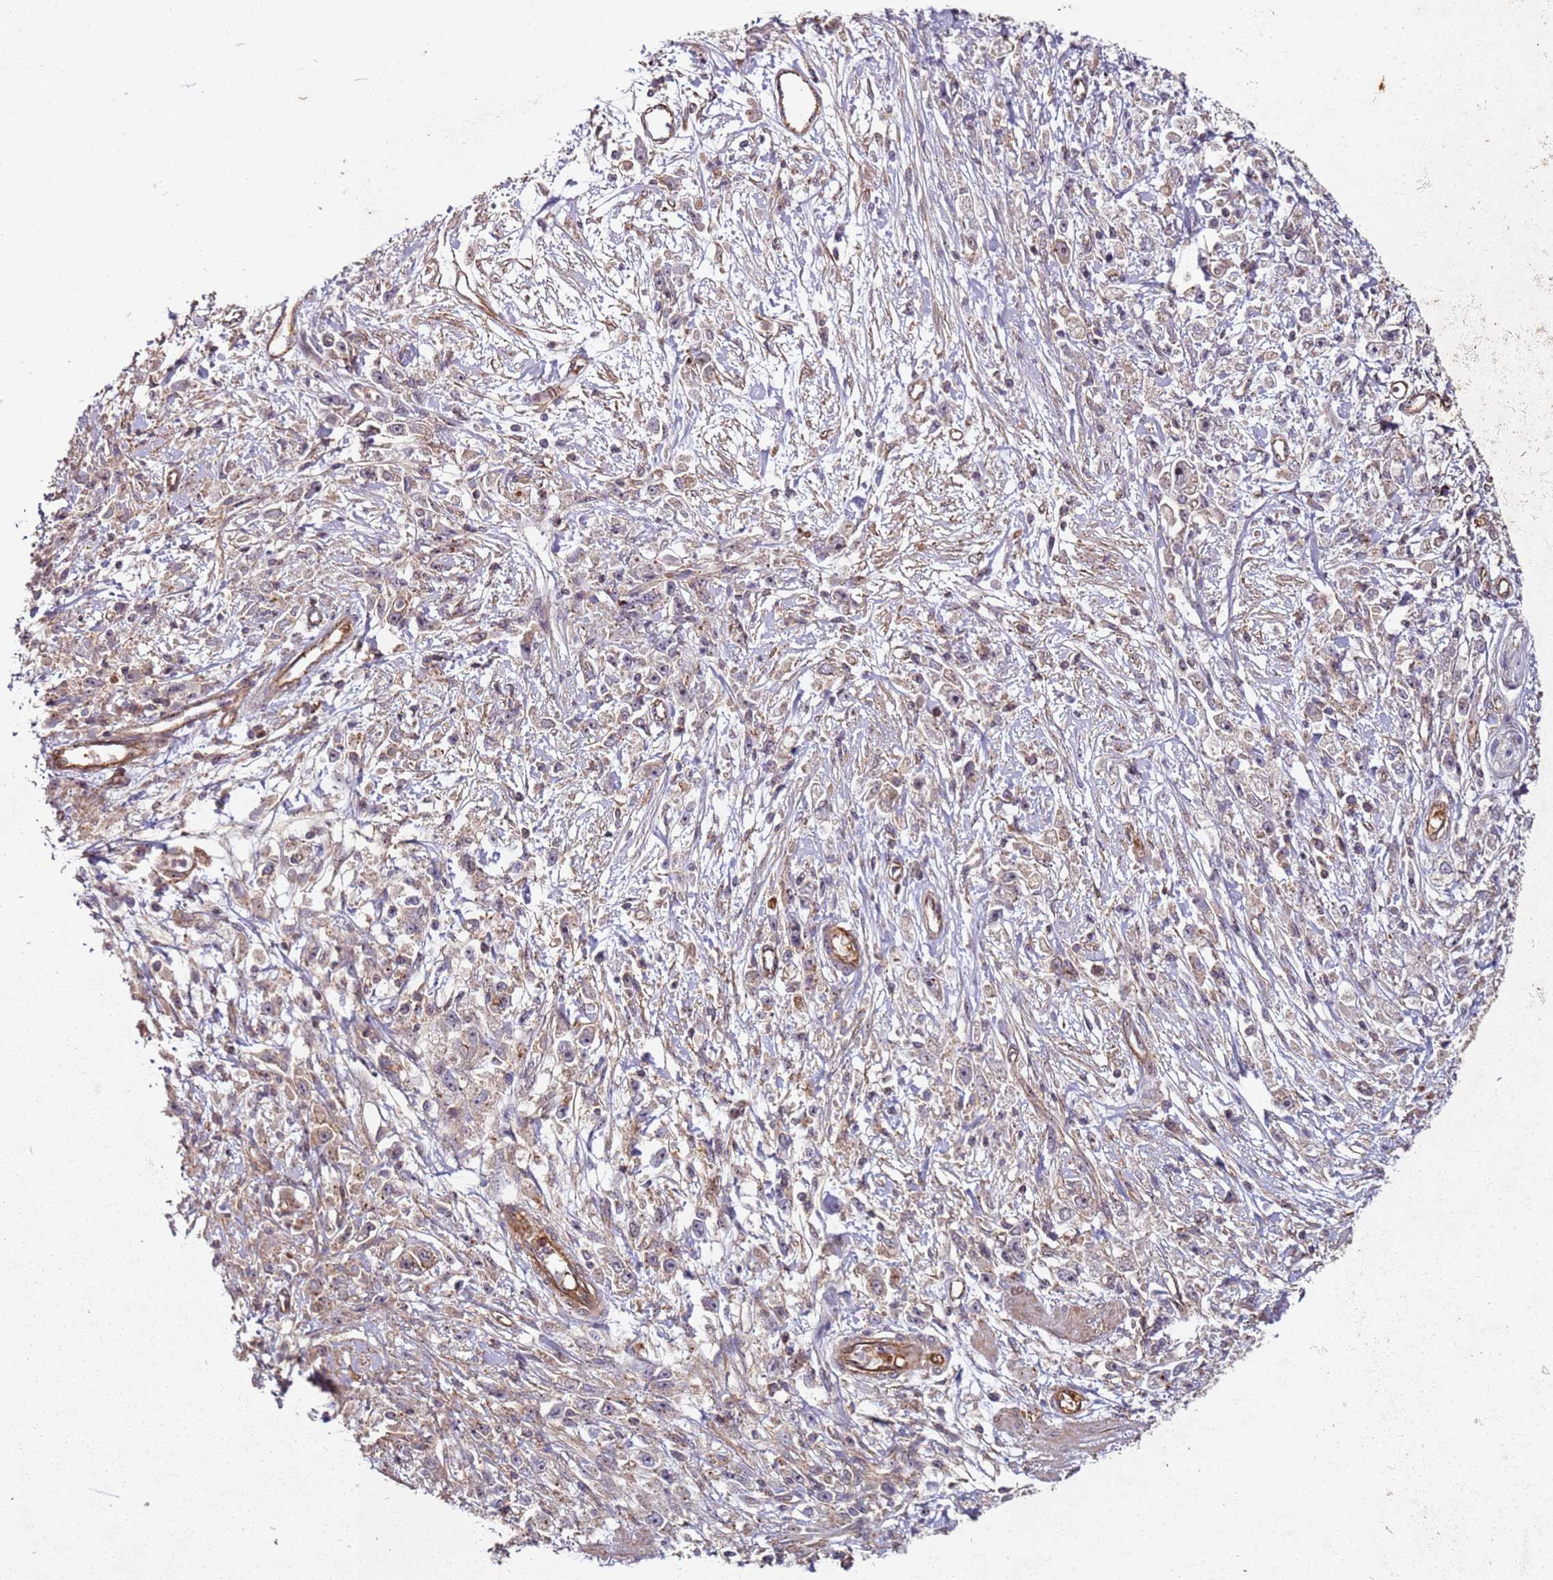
{"staining": {"intensity": "negative", "quantity": "none", "location": "none"}, "tissue": "stomach cancer", "cell_type": "Tumor cells", "image_type": "cancer", "snomed": [{"axis": "morphology", "description": "Adenocarcinoma, NOS"}, {"axis": "topography", "description": "Stomach"}], "caption": "Stomach cancer was stained to show a protein in brown. There is no significant positivity in tumor cells. (Stains: DAB IHC with hematoxylin counter stain, Microscopy: brightfield microscopy at high magnification).", "gene": "C2CD4B", "patient": {"sex": "female", "age": 59}}